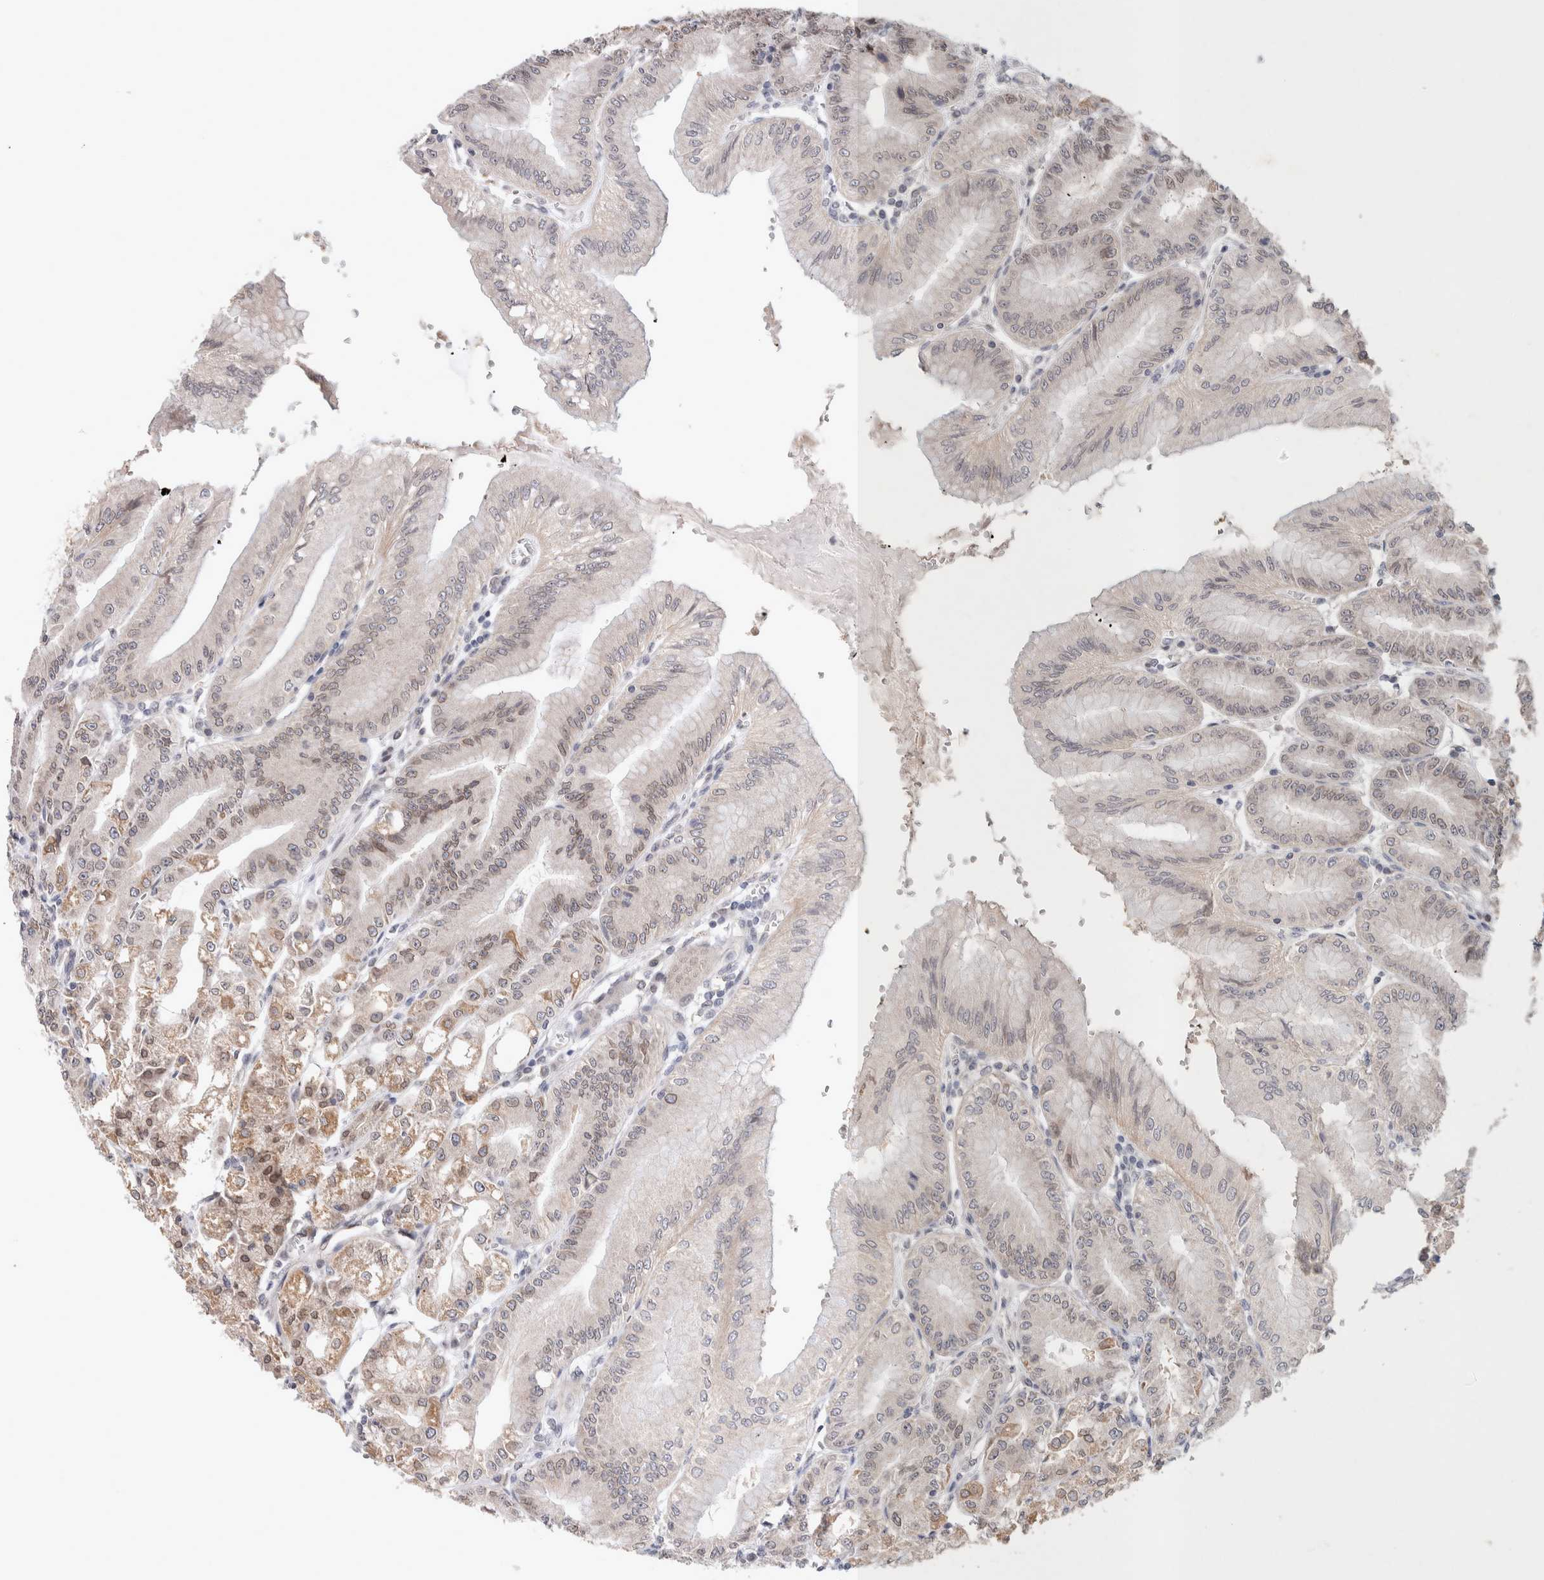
{"staining": {"intensity": "moderate", "quantity": "25%-75%", "location": "cytoplasmic/membranous"}, "tissue": "stomach", "cell_type": "Glandular cells", "image_type": "normal", "snomed": [{"axis": "morphology", "description": "Normal tissue, NOS"}, {"axis": "topography", "description": "Stomach, lower"}], "caption": "Immunohistochemical staining of benign human stomach demonstrates medium levels of moderate cytoplasmic/membranous expression in about 25%-75% of glandular cells.", "gene": "CRAT", "patient": {"sex": "male", "age": 71}}